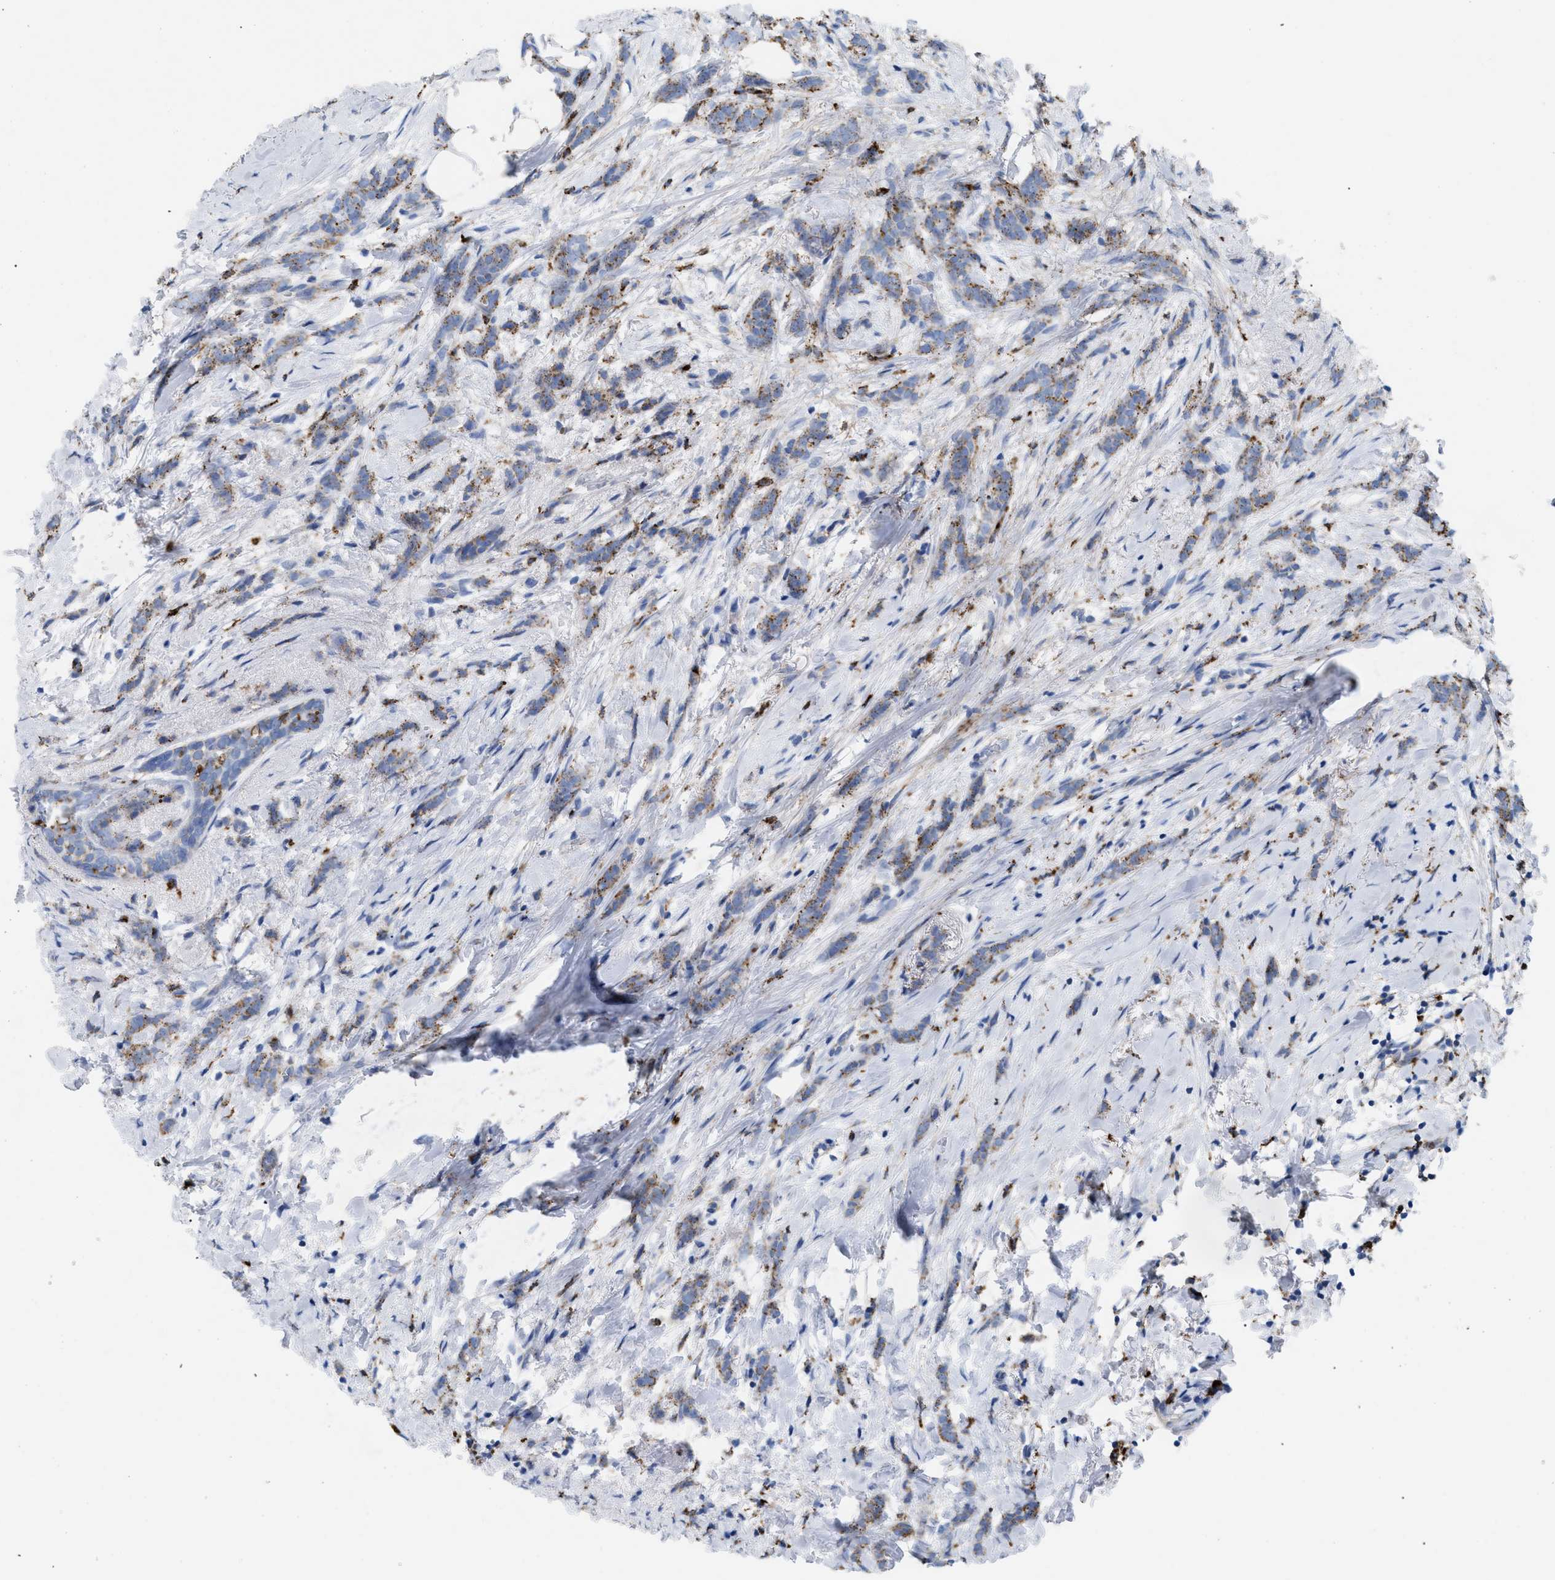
{"staining": {"intensity": "moderate", "quantity": ">75%", "location": "cytoplasmic/membranous"}, "tissue": "breast cancer", "cell_type": "Tumor cells", "image_type": "cancer", "snomed": [{"axis": "morphology", "description": "Lobular carcinoma, in situ"}, {"axis": "morphology", "description": "Lobular carcinoma"}, {"axis": "topography", "description": "Breast"}], "caption": "Immunohistochemistry (DAB (3,3'-diaminobenzidine)) staining of human breast lobular carcinoma exhibits moderate cytoplasmic/membranous protein positivity in about >75% of tumor cells. (Stains: DAB in brown, nuclei in blue, Microscopy: brightfield microscopy at high magnification).", "gene": "DRAM2", "patient": {"sex": "female", "age": 41}}